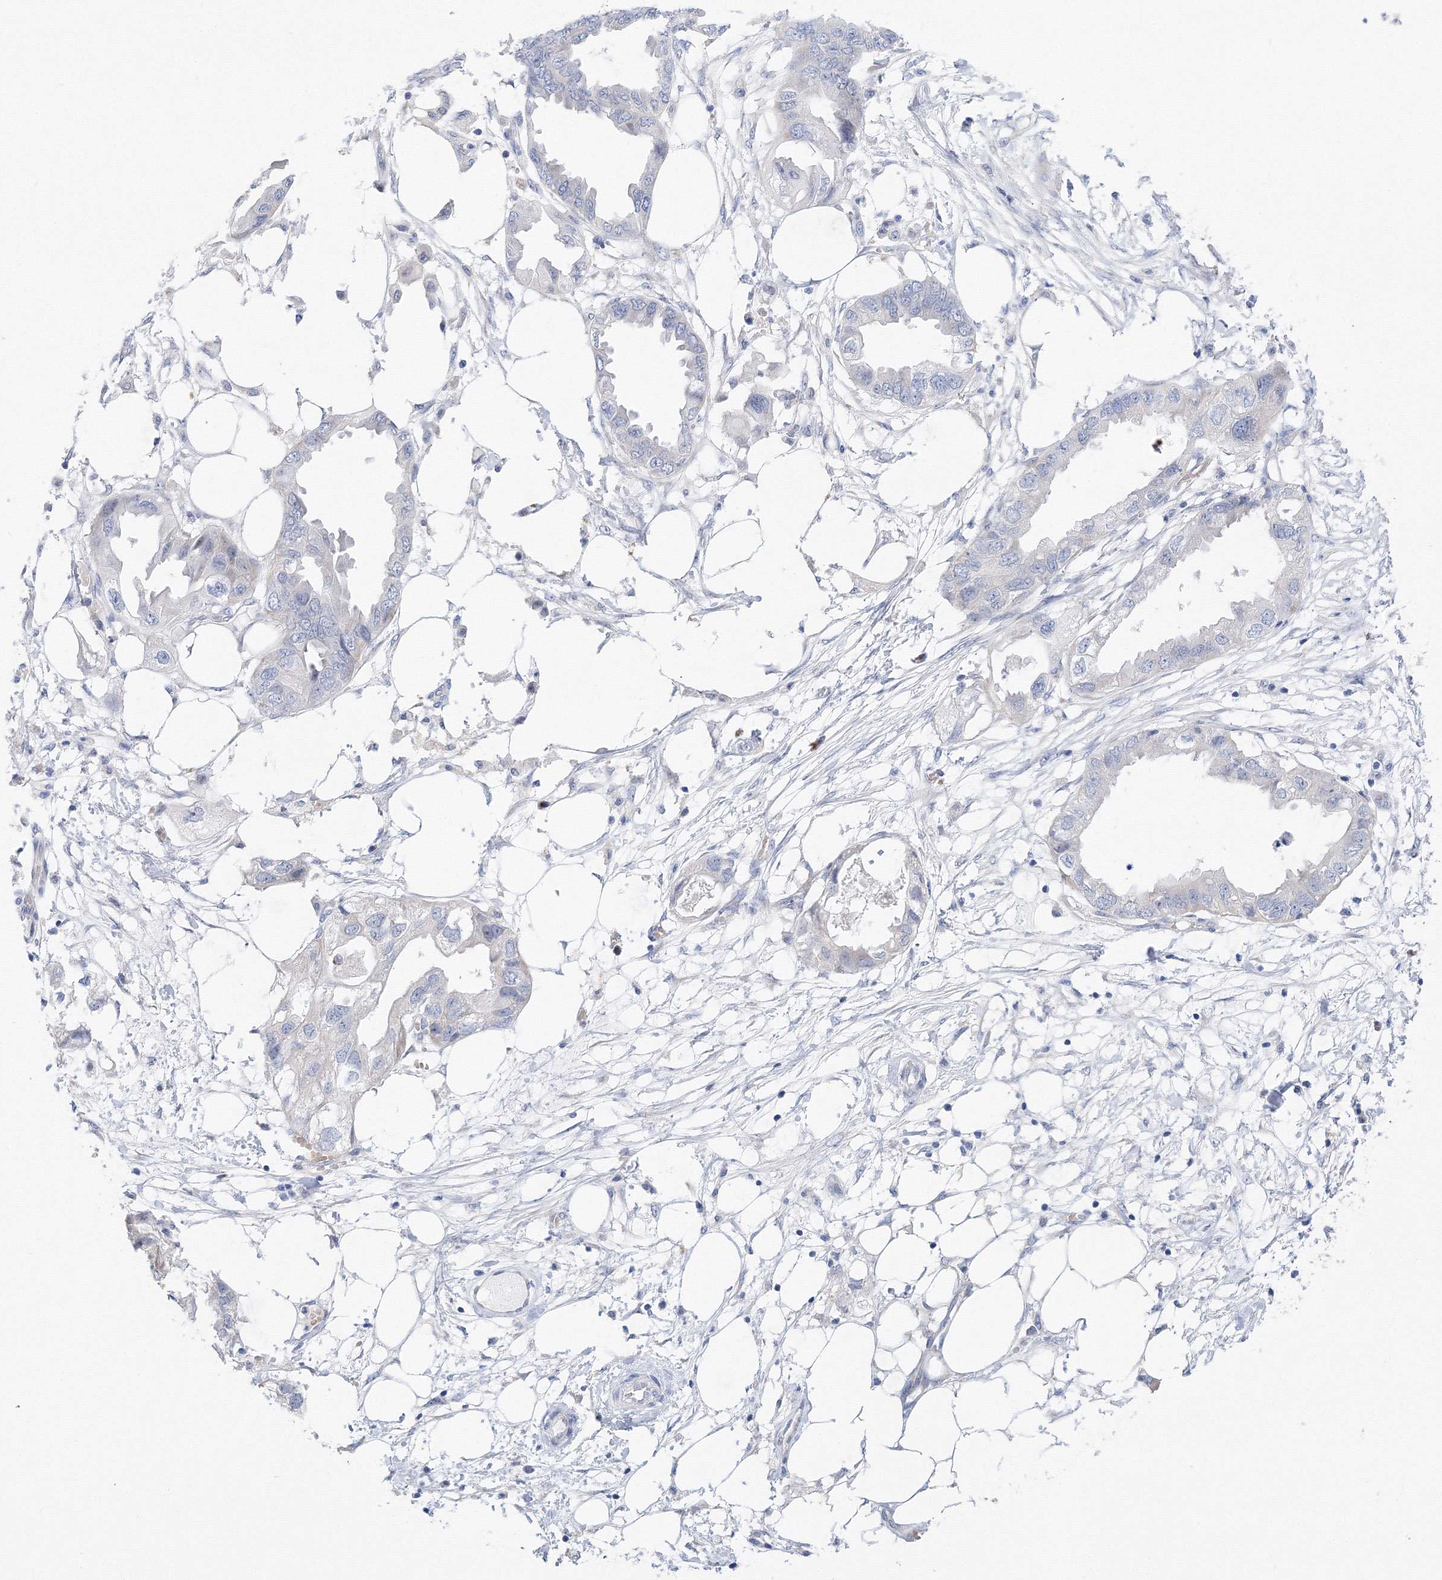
{"staining": {"intensity": "negative", "quantity": "none", "location": "none"}, "tissue": "endometrial cancer", "cell_type": "Tumor cells", "image_type": "cancer", "snomed": [{"axis": "morphology", "description": "Adenocarcinoma, NOS"}, {"axis": "morphology", "description": "Adenocarcinoma, metastatic, NOS"}, {"axis": "topography", "description": "Adipose tissue"}, {"axis": "topography", "description": "Endometrium"}], "caption": "This is a image of immunohistochemistry (IHC) staining of endometrial adenocarcinoma, which shows no expression in tumor cells.", "gene": "TAMM41", "patient": {"sex": "female", "age": 67}}